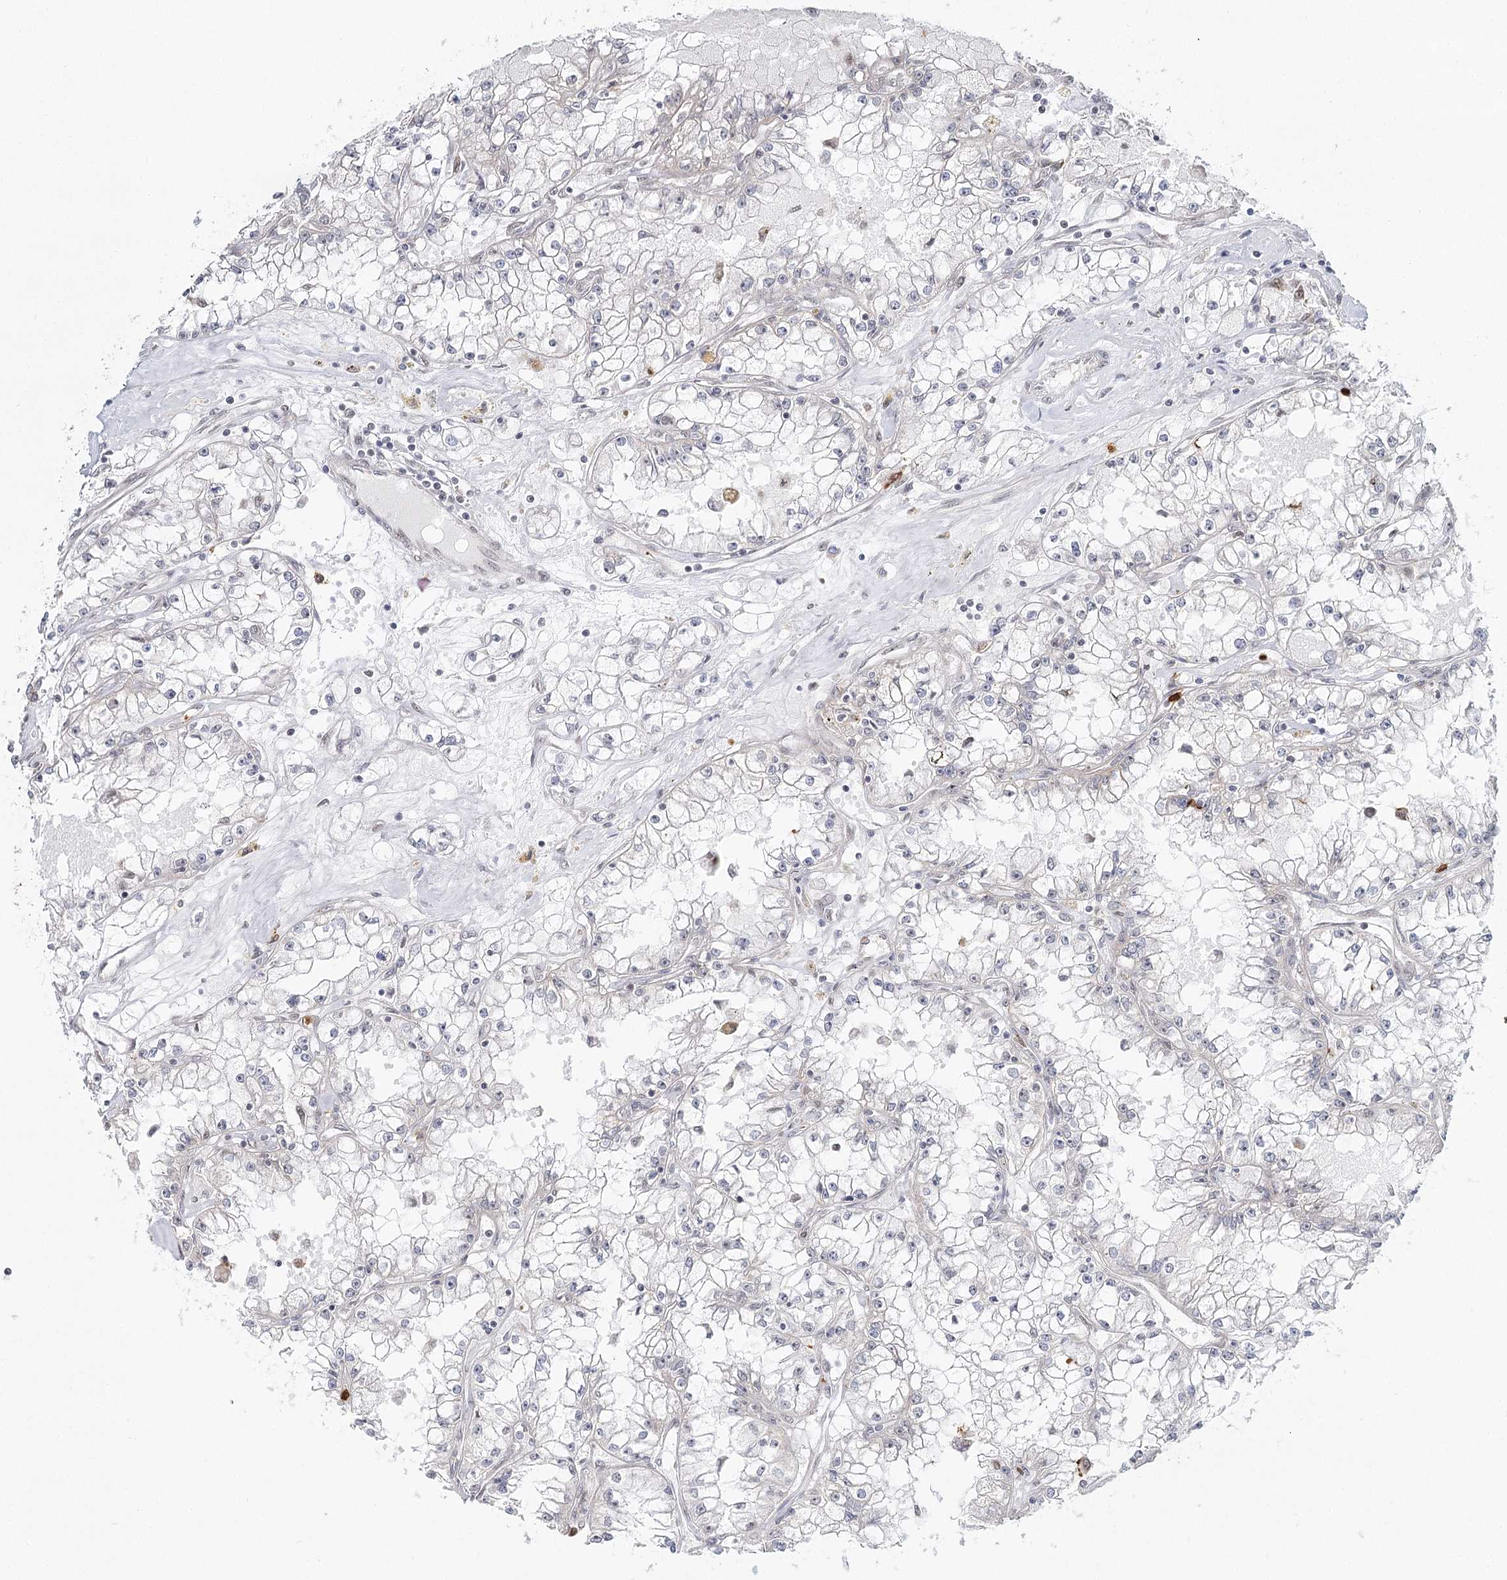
{"staining": {"intensity": "negative", "quantity": "none", "location": "none"}, "tissue": "renal cancer", "cell_type": "Tumor cells", "image_type": "cancer", "snomed": [{"axis": "morphology", "description": "Adenocarcinoma, NOS"}, {"axis": "topography", "description": "Kidney"}], "caption": "DAB (3,3'-diaminobenzidine) immunohistochemical staining of renal cancer reveals no significant positivity in tumor cells.", "gene": "ATAD1", "patient": {"sex": "male", "age": 56}}